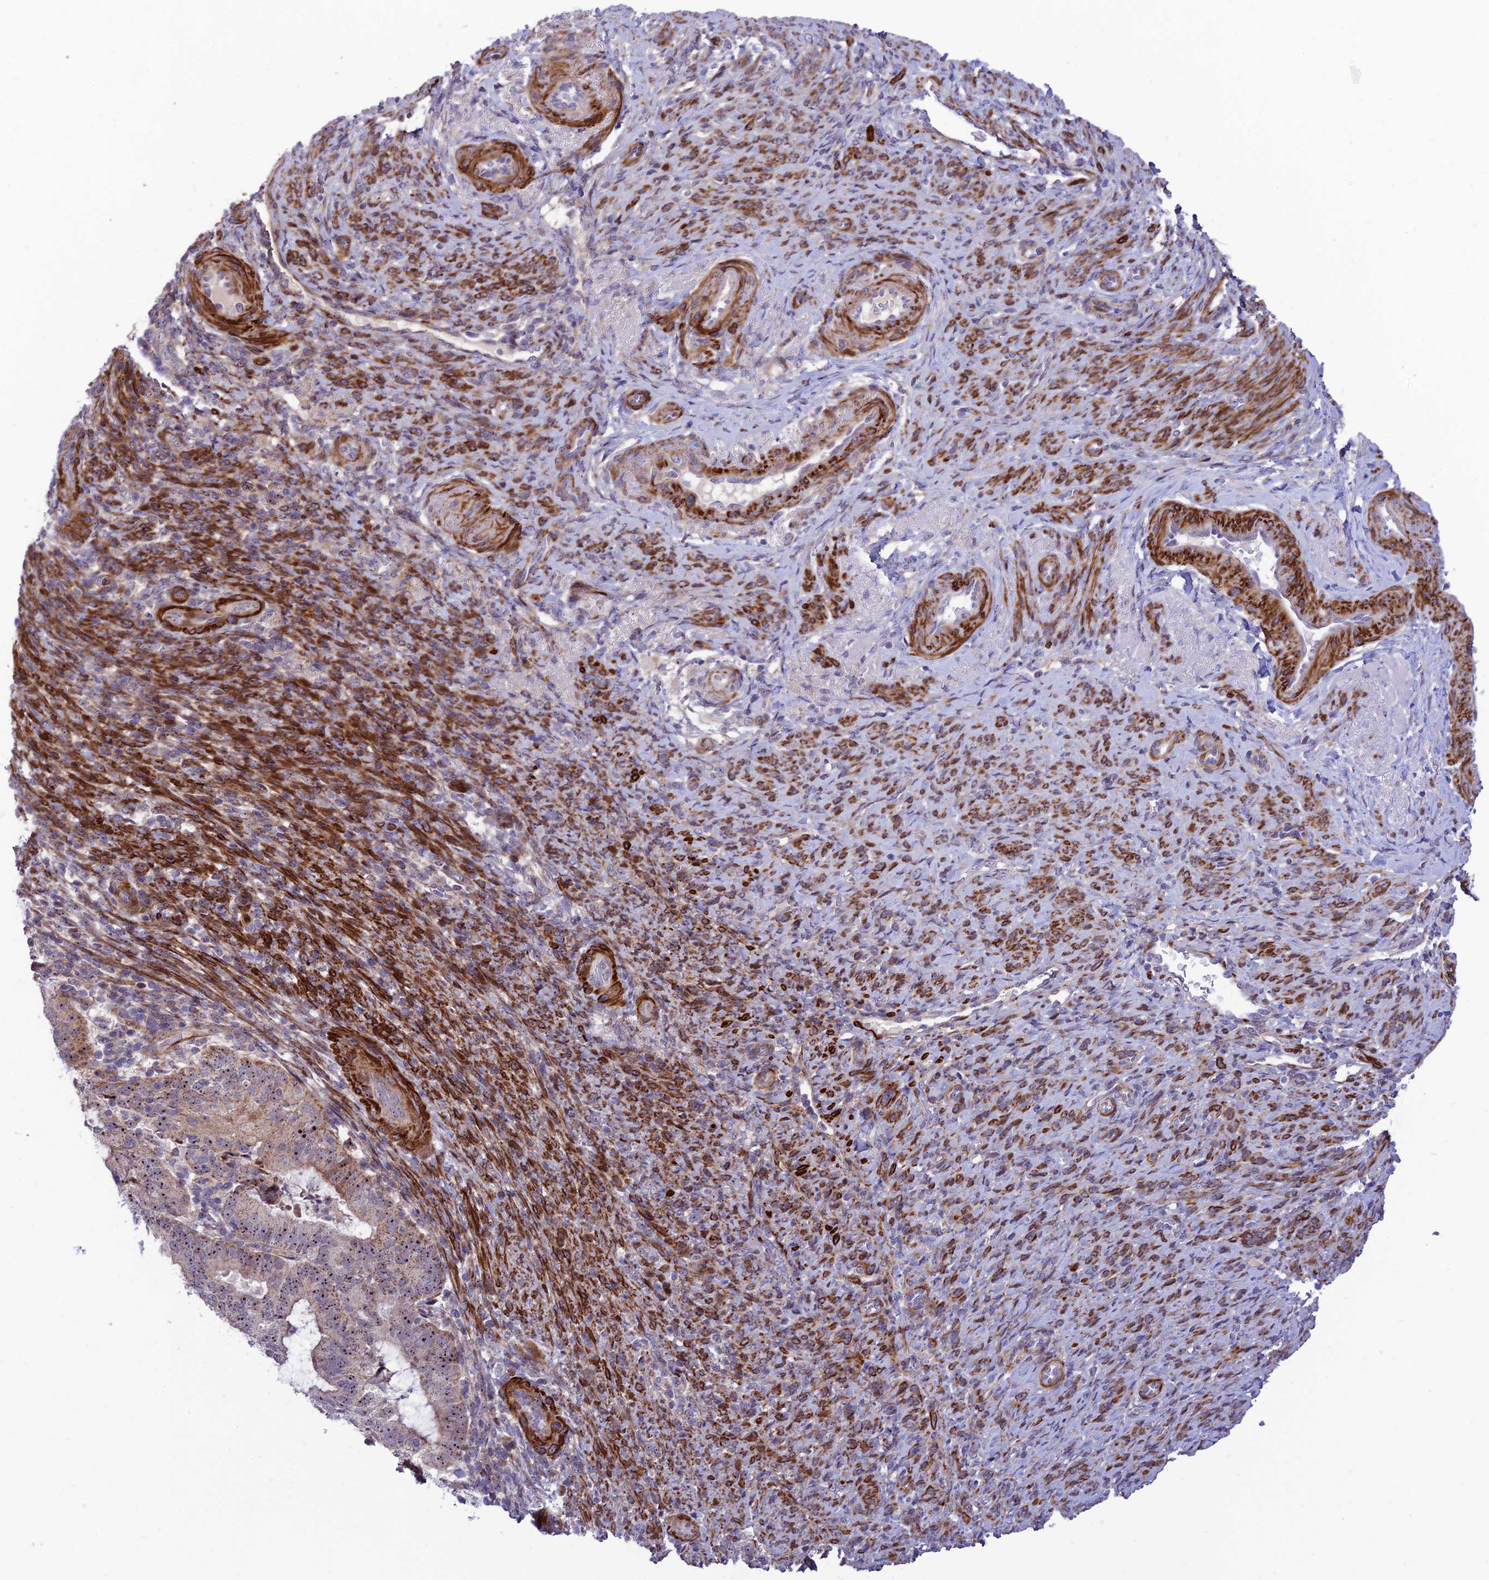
{"staining": {"intensity": "moderate", "quantity": "25%-75%", "location": "nuclear"}, "tissue": "endometrial cancer", "cell_type": "Tumor cells", "image_type": "cancer", "snomed": [{"axis": "morphology", "description": "Adenocarcinoma, NOS"}, {"axis": "topography", "description": "Endometrium"}], "caption": "Protein staining of endometrial adenocarcinoma tissue reveals moderate nuclear positivity in approximately 25%-75% of tumor cells. Immunohistochemistry stains the protein in brown and the nuclei are stained blue.", "gene": "KBTBD7", "patient": {"sex": "female", "age": 70}}